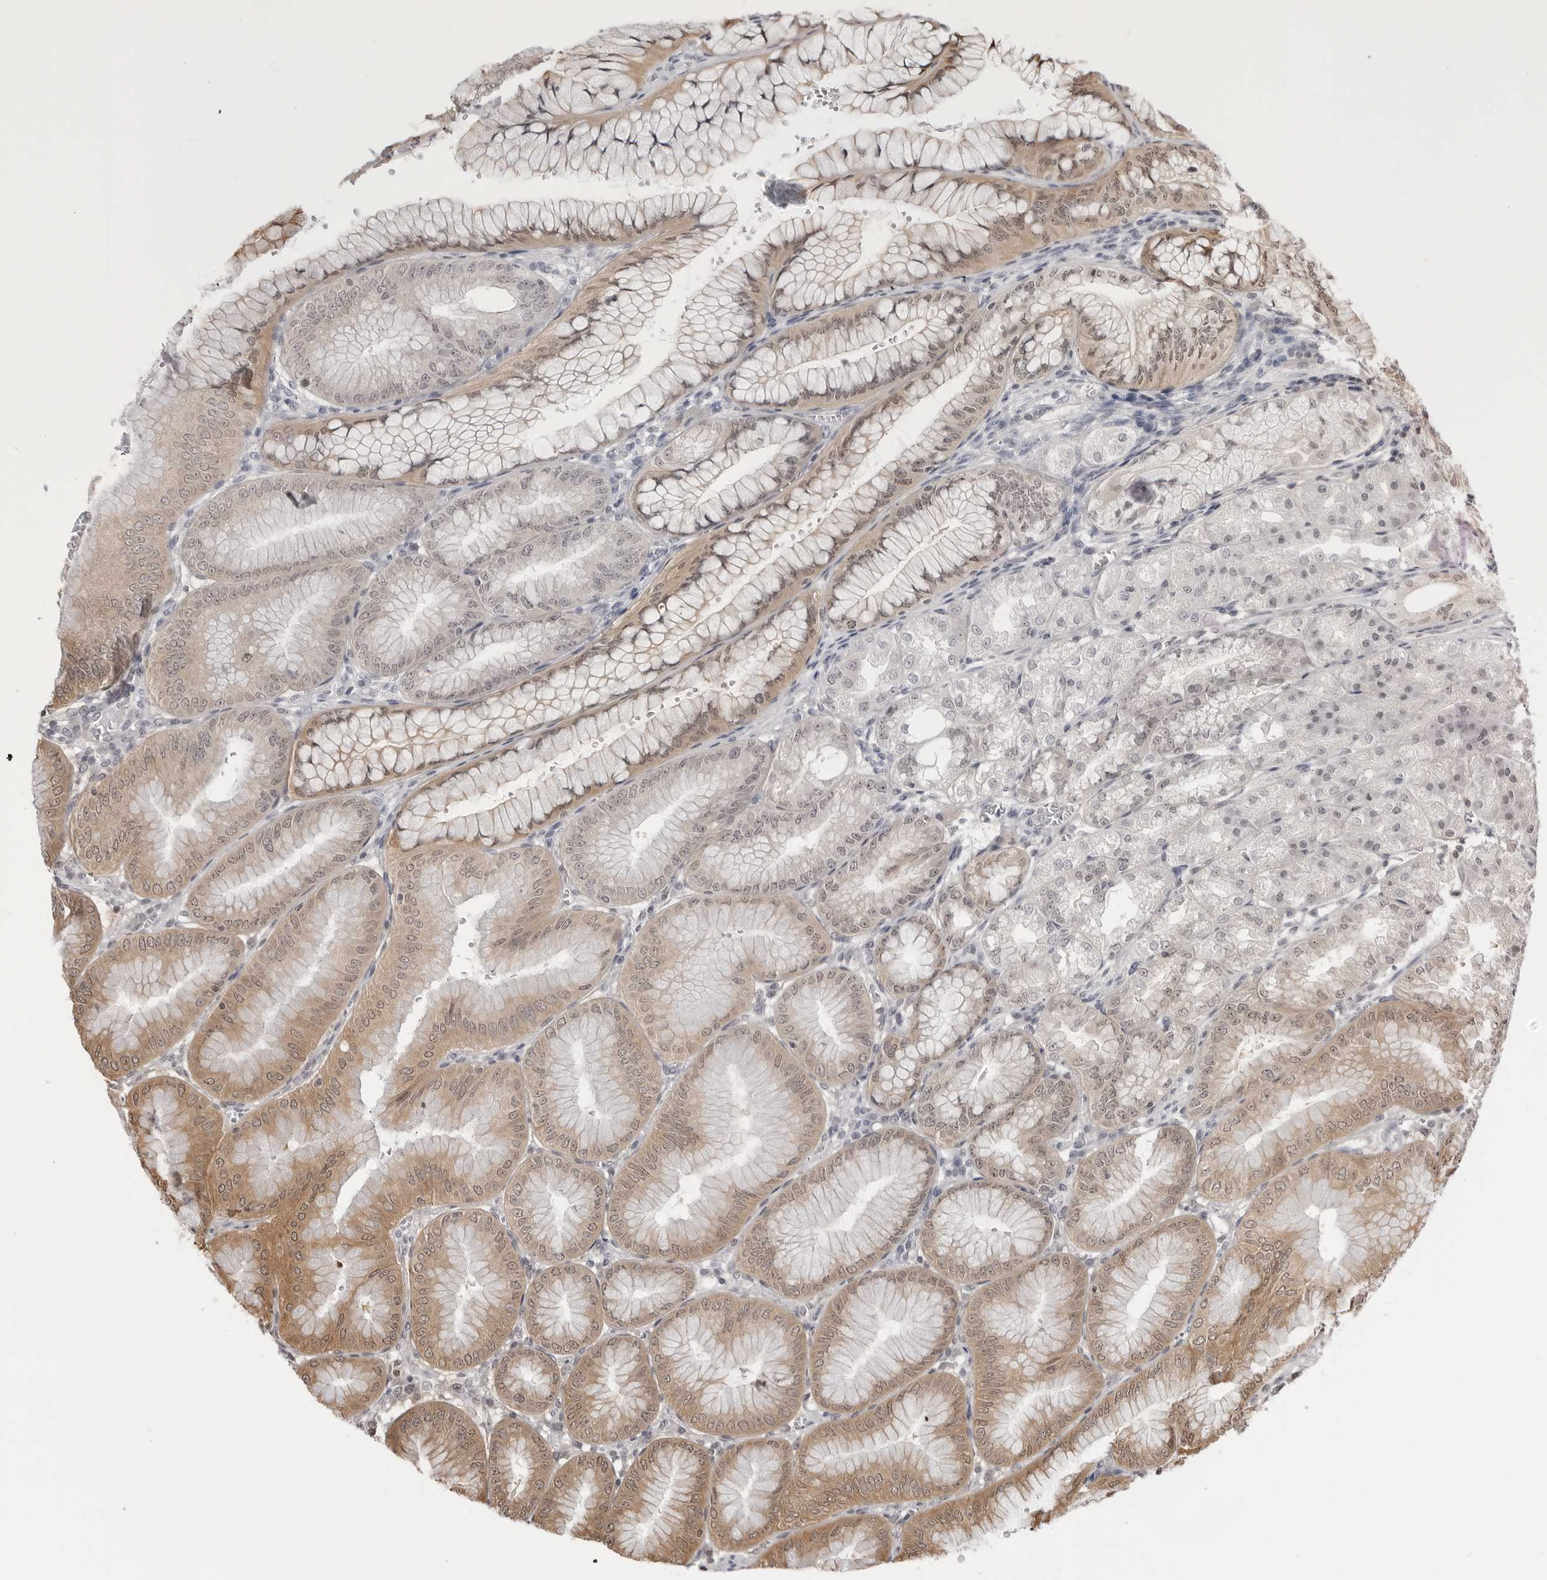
{"staining": {"intensity": "moderate", "quantity": "25%-75%", "location": "cytoplasmic/membranous,nuclear"}, "tissue": "stomach", "cell_type": "Glandular cells", "image_type": "normal", "snomed": [{"axis": "morphology", "description": "Normal tissue, NOS"}, {"axis": "topography", "description": "Stomach, lower"}], "caption": "An image of stomach stained for a protein exhibits moderate cytoplasmic/membranous,nuclear brown staining in glandular cells. The staining was performed using DAB (3,3'-diaminobenzidine), with brown indicating positive protein expression. Nuclei are stained blue with hematoxylin.", "gene": "YWHAG", "patient": {"sex": "male", "age": 71}}